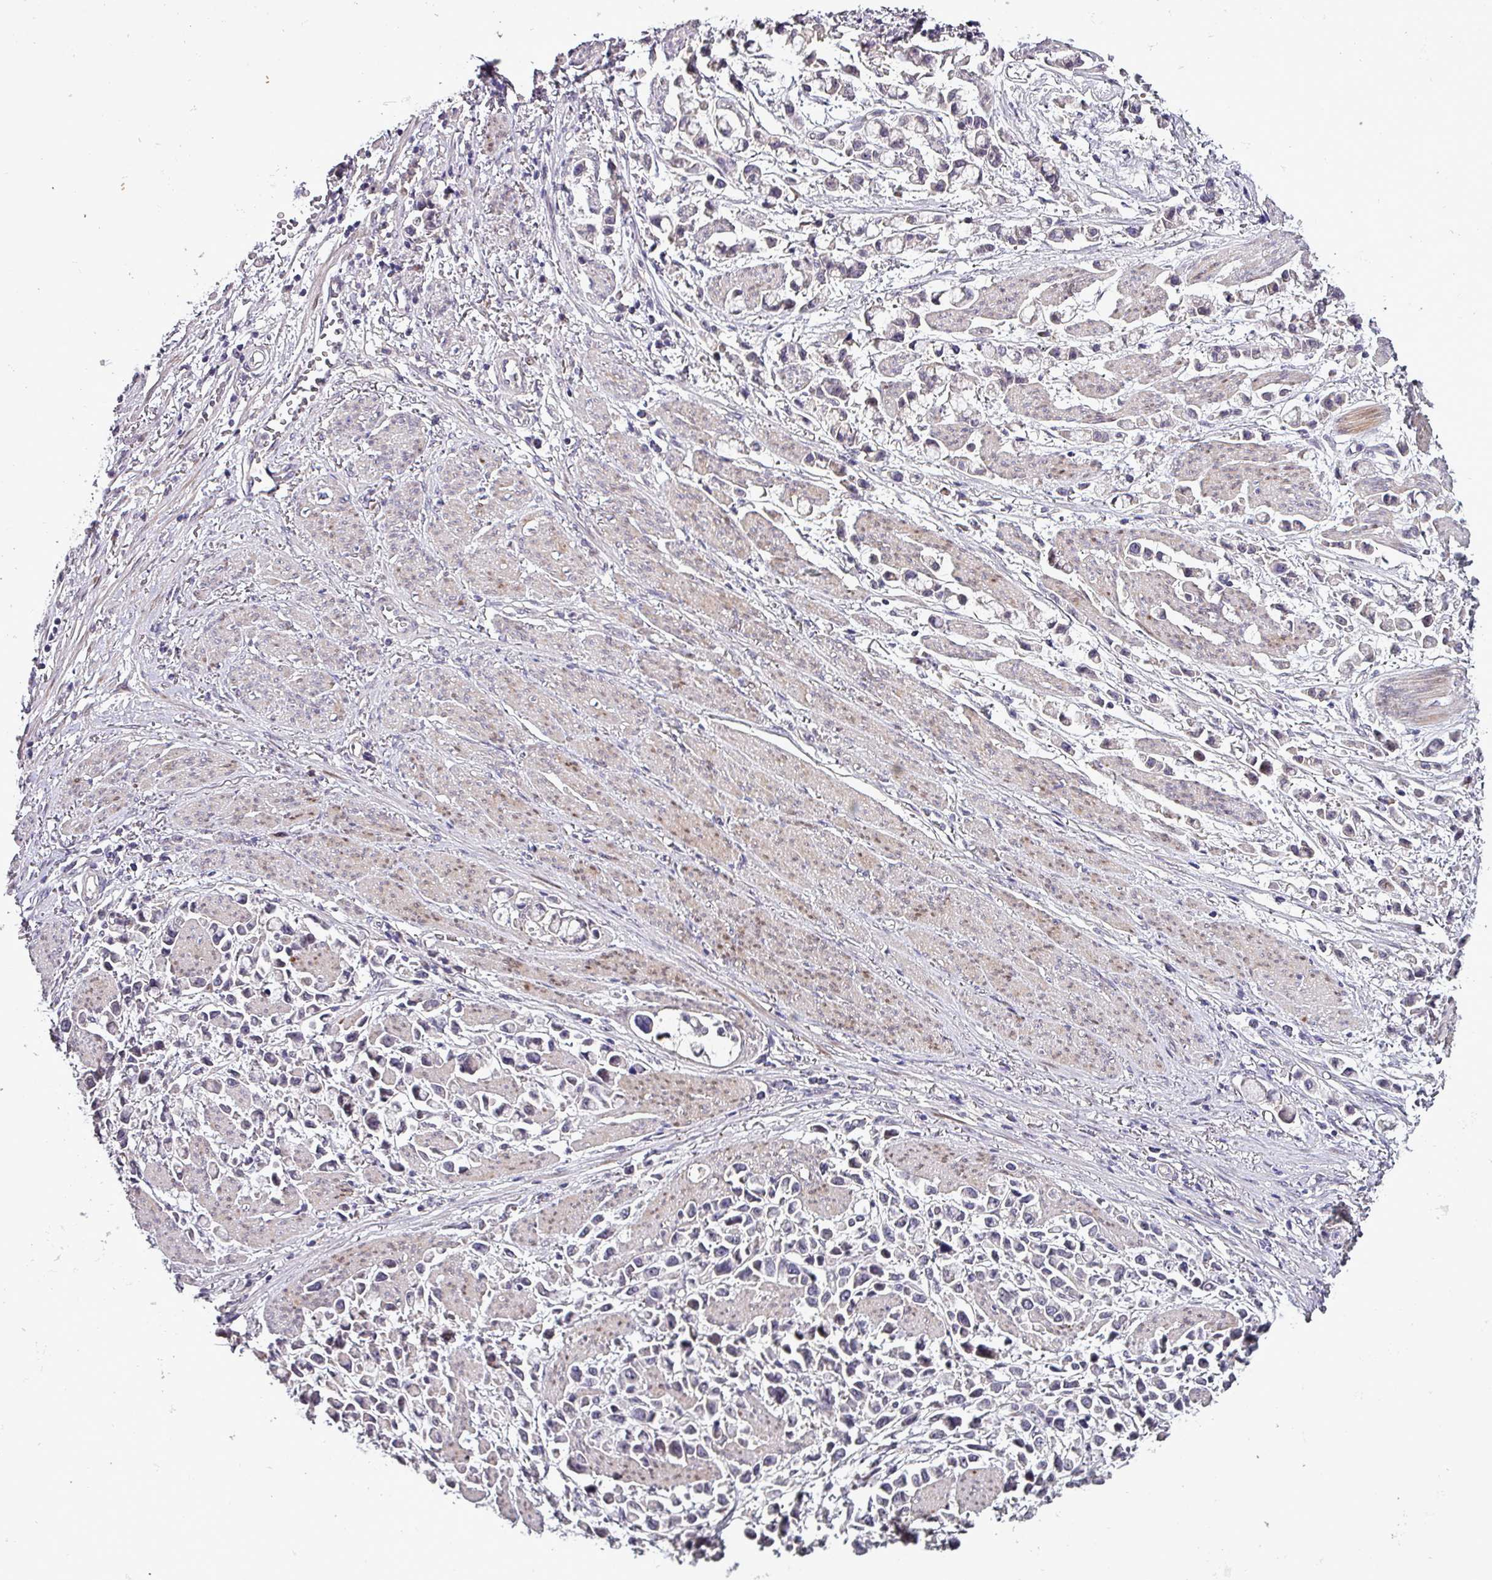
{"staining": {"intensity": "negative", "quantity": "none", "location": "none"}, "tissue": "stomach cancer", "cell_type": "Tumor cells", "image_type": "cancer", "snomed": [{"axis": "morphology", "description": "Adenocarcinoma, NOS"}, {"axis": "topography", "description": "Stomach"}], "caption": "Stomach adenocarcinoma was stained to show a protein in brown. There is no significant positivity in tumor cells.", "gene": "GRAPL", "patient": {"sex": "female", "age": 81}}